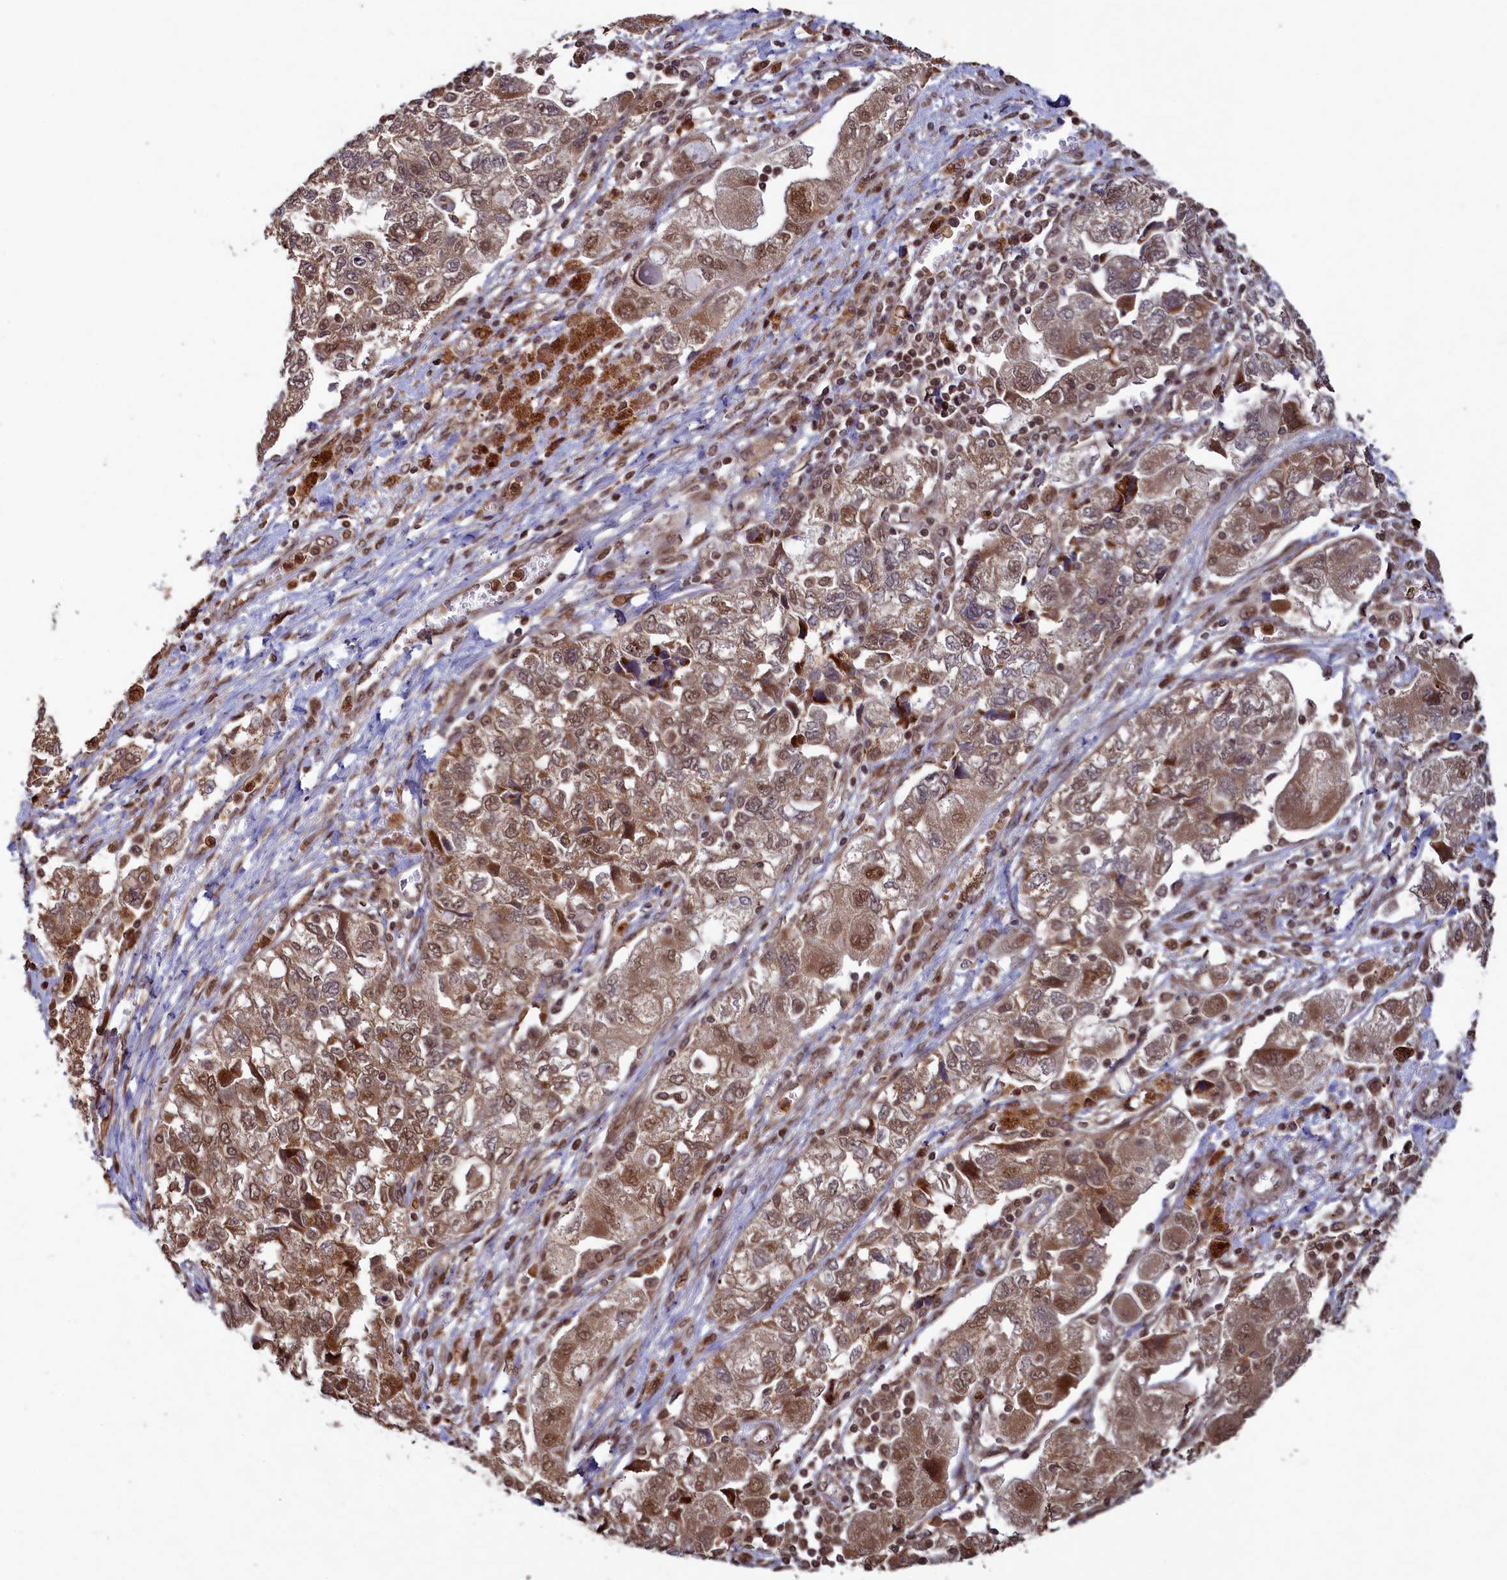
{"staining": {"intensity": "moderate", "quantity": ">75%", "location": "nuclear"}, "tissue": "ovarian cancer", "cell_type": "Tumor cells", "image_type": "cancer", "snomed": [{"axis": "morphology", "description": "Carcinoma, NOS"}, {"axis": "morphology", "description": "Cystadenocarcinoma, serous, NOS"}, {"axis": "topography", "description": "Ovary"}], "caption": "An image showing moderate nuclear staining in about >75% of tumor cells in ovarian cancer (carcinoma), as visualized by brown immunohistochemical staining.", "gene": "NAE1", "patient": {"sex": "female", "age": 69}}